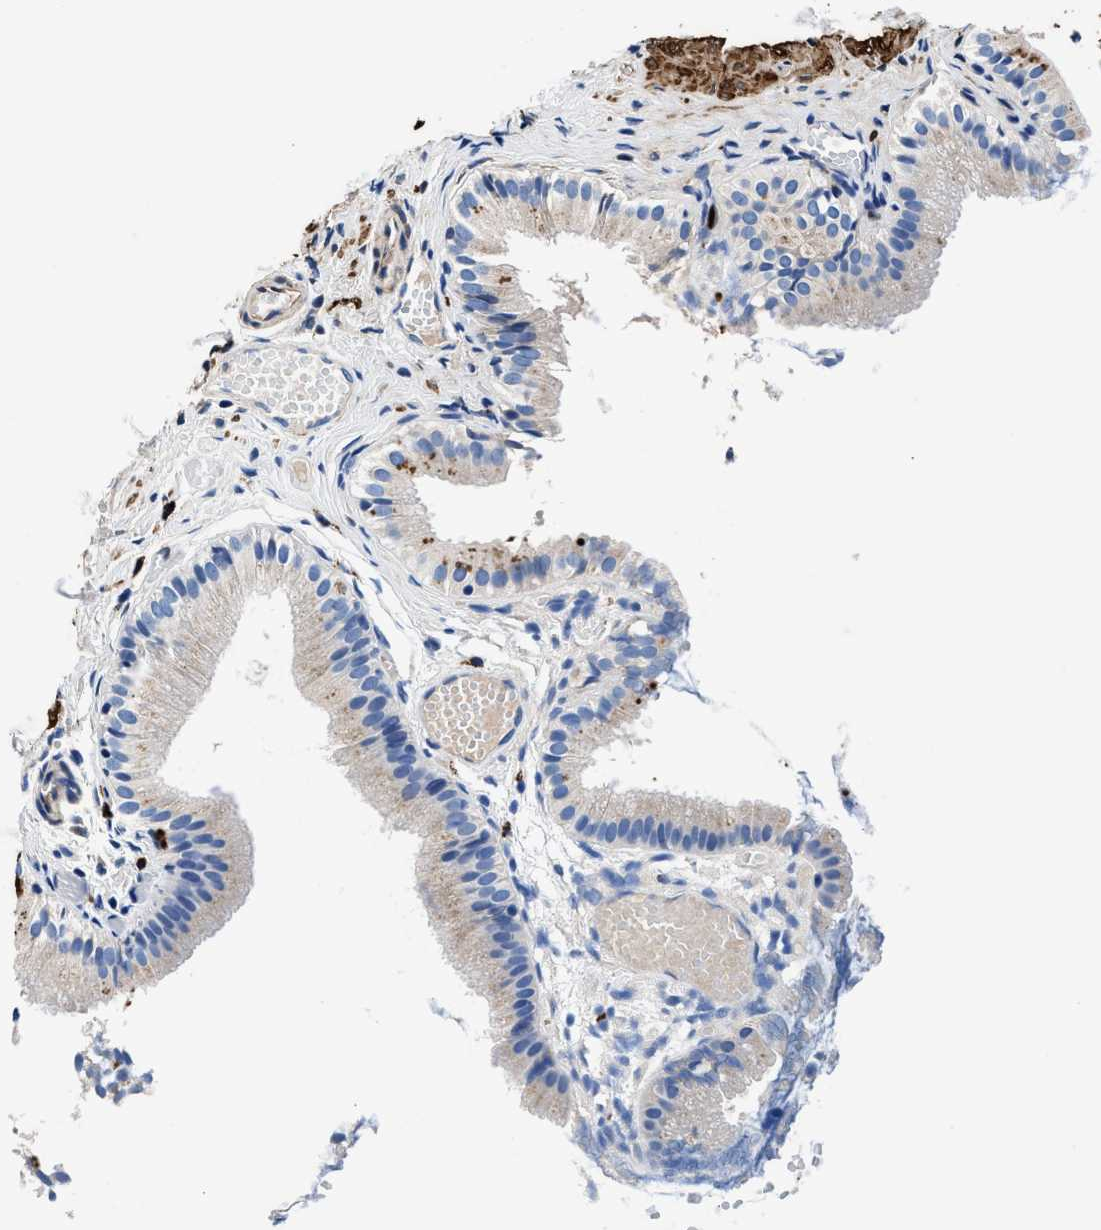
{"staining": {"intensity": "moderate", "quantity": "<25%", "location": "cytoplasmic/membranous"}, "tissue": "gallbladder", "cell_type": "Glandular cells", "image_type": "normal", "snomed": [{"axis": "morphology", "description": "Normal tissue, NOS"}, {"axis": "topography", "description": "Gallbladder"}], "caption": "Protein staining exhibits moderate cytoplasmic/membranous expression in about <25% of glandular cells in normal gallbladder.", "gene": "TEX261", "patient": {"sex": "female", "age": 26}}